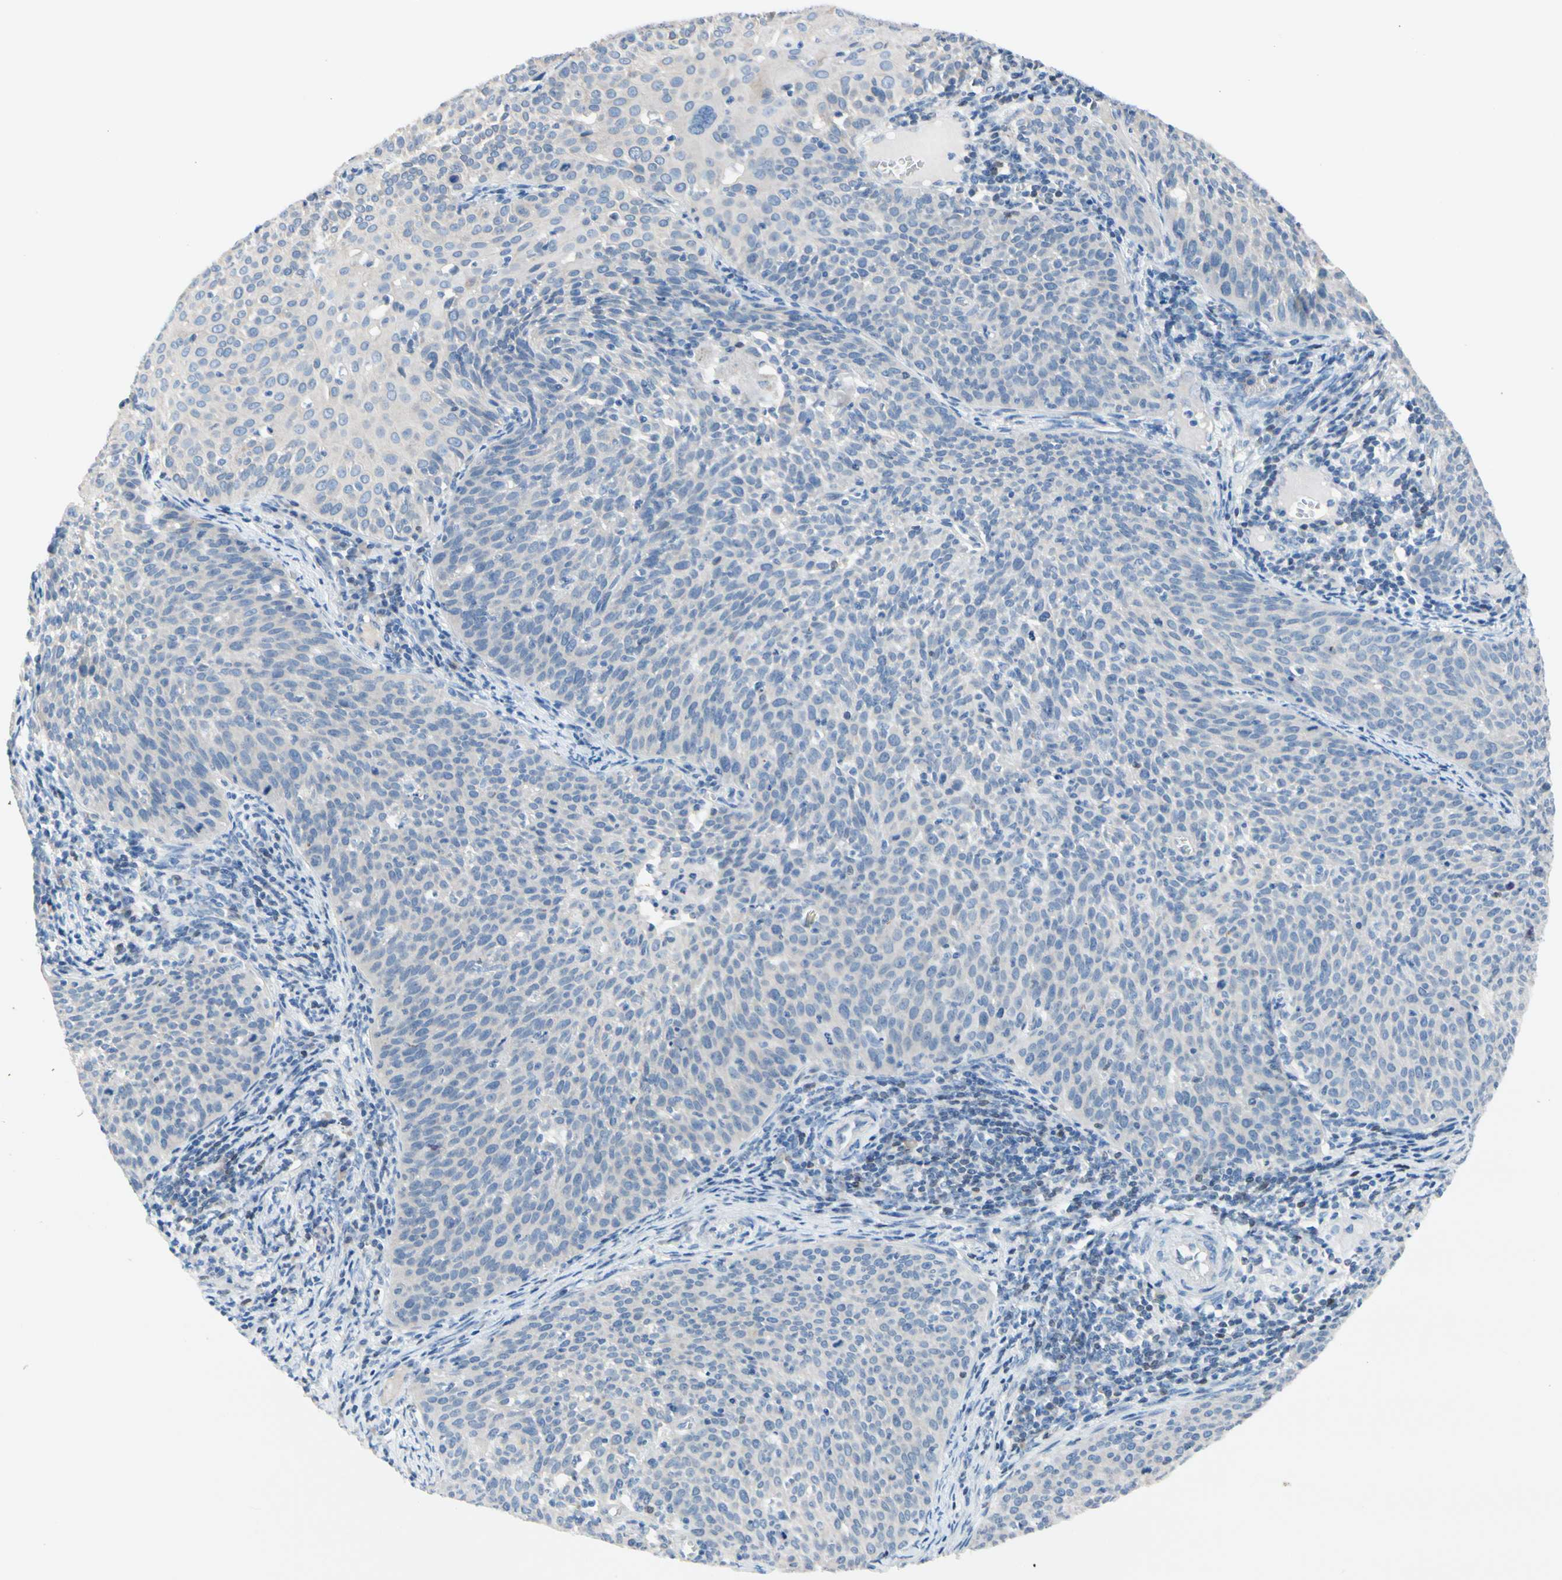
{"staining": {"intensity": "negative", "quantity": "none", "location": "none"}, "tissue": "cervical cancer", "cell_type": "Tumor cells", "image_type": "cancer", "snomed": [{"axis": "morphology", "description": "Squamous cell carcinoma, NOS"}, {"axis": "topography", "description": "Cervix"}], "caption": "DAB immunohistochemical staining of cervical cancer (squamous cell carcinoma) demonstrates no significant positivity in tumor cells. Brightfield microscopy of immunohistochemistry (IHC) stained with DAB (3,3'-diaminobenzidine) (brown) and hematoxylin (blue), captured at high magnification.", "gene": "ZNF132", "patient": {"sex": "female", "age": 38}}